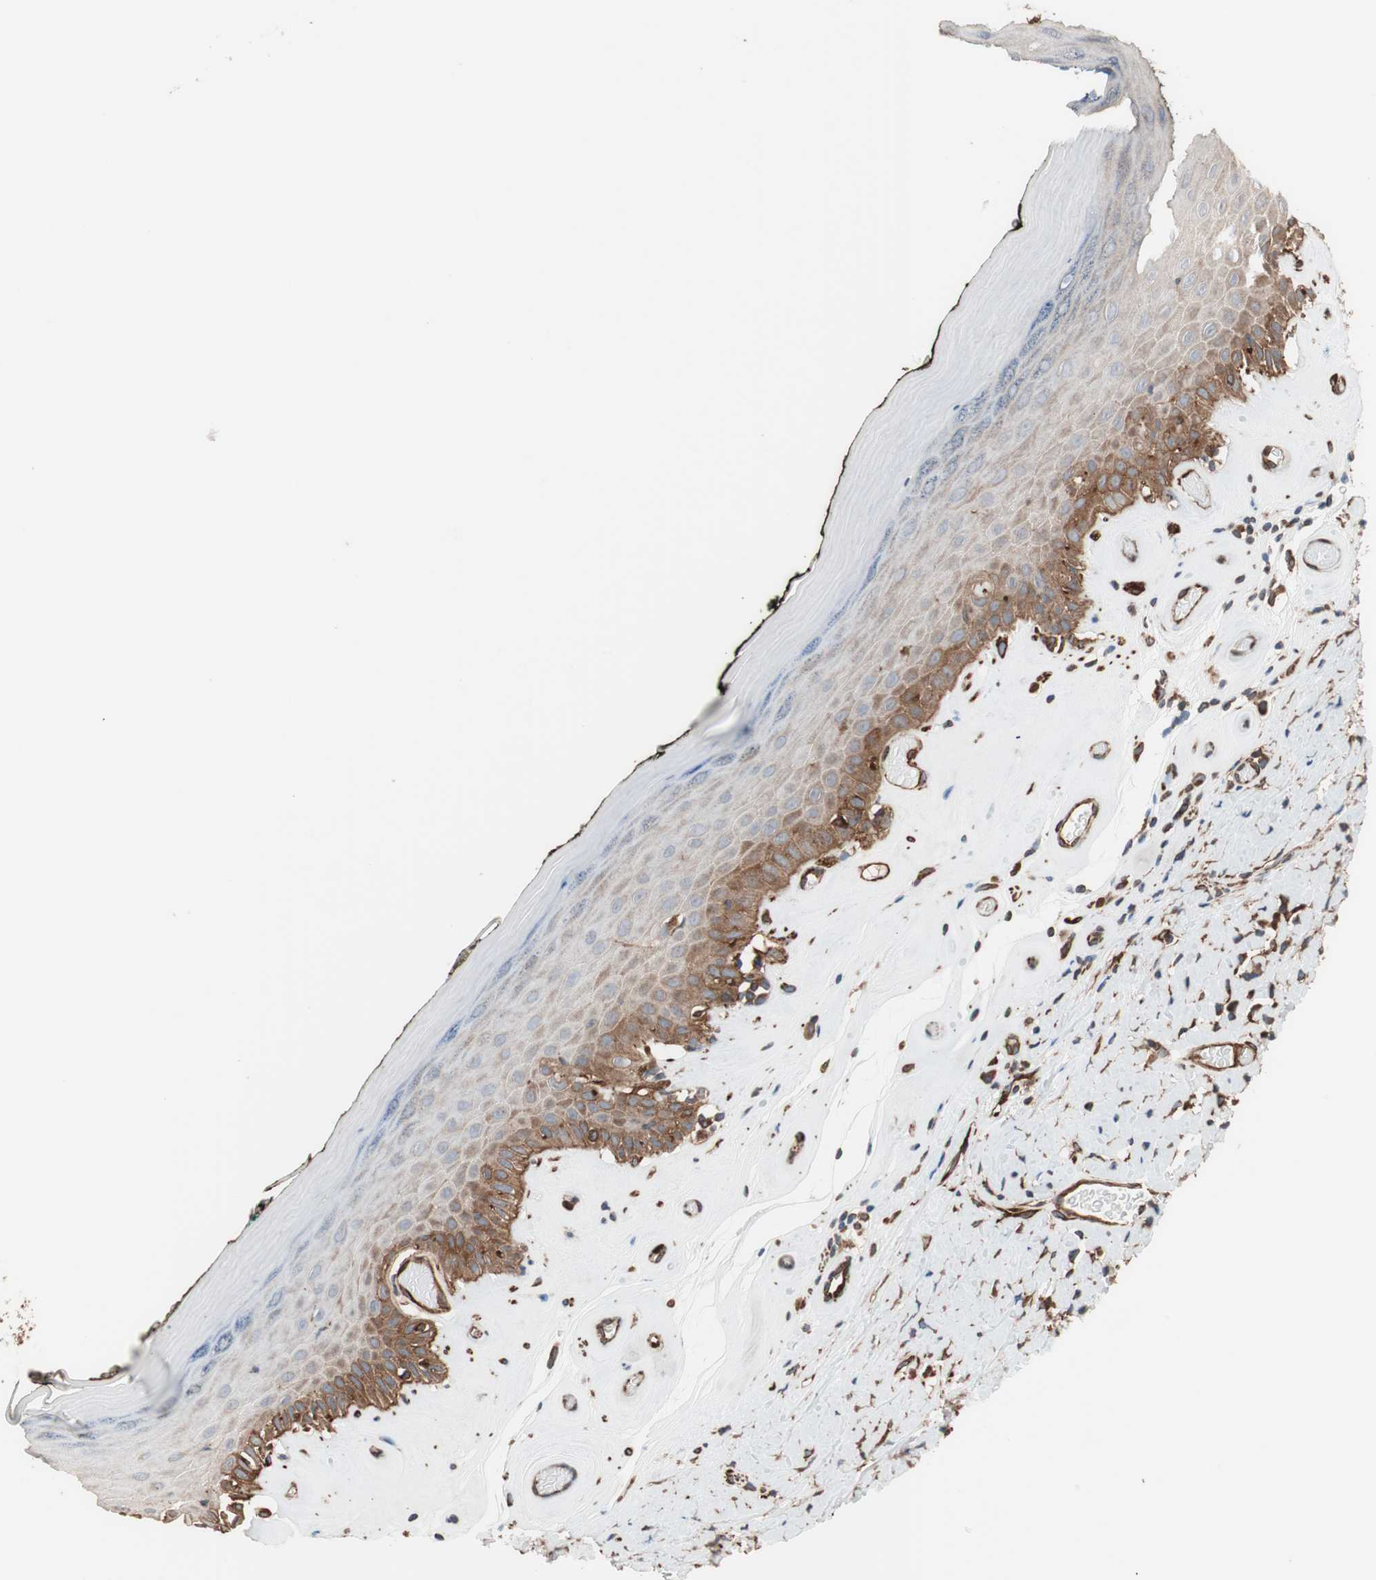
{"staining": {"intensity": "moderate", "quantity": "25%-75%", "location": "cytoplasmic/membranous"}, "tissue": "skin", "cell_type": "Epidermal cells", "image_type": "normal", "snomed": [{"axis": "morphology", "description": "Normal tissue, NOS"}, {"axis": "morphology", "description": "Inflammation, NOS"}, {"axis": "topography", "description": "Vulva"}], "caption": "This histopathology image demonstrates IHC staining of benign human skin, with medium moderate cytoplasmic/membranous expression in approximately 25%-75% of epidermal cells.", "gene": "GPSM2", "patient": {"sex": "female", "age": 84}}